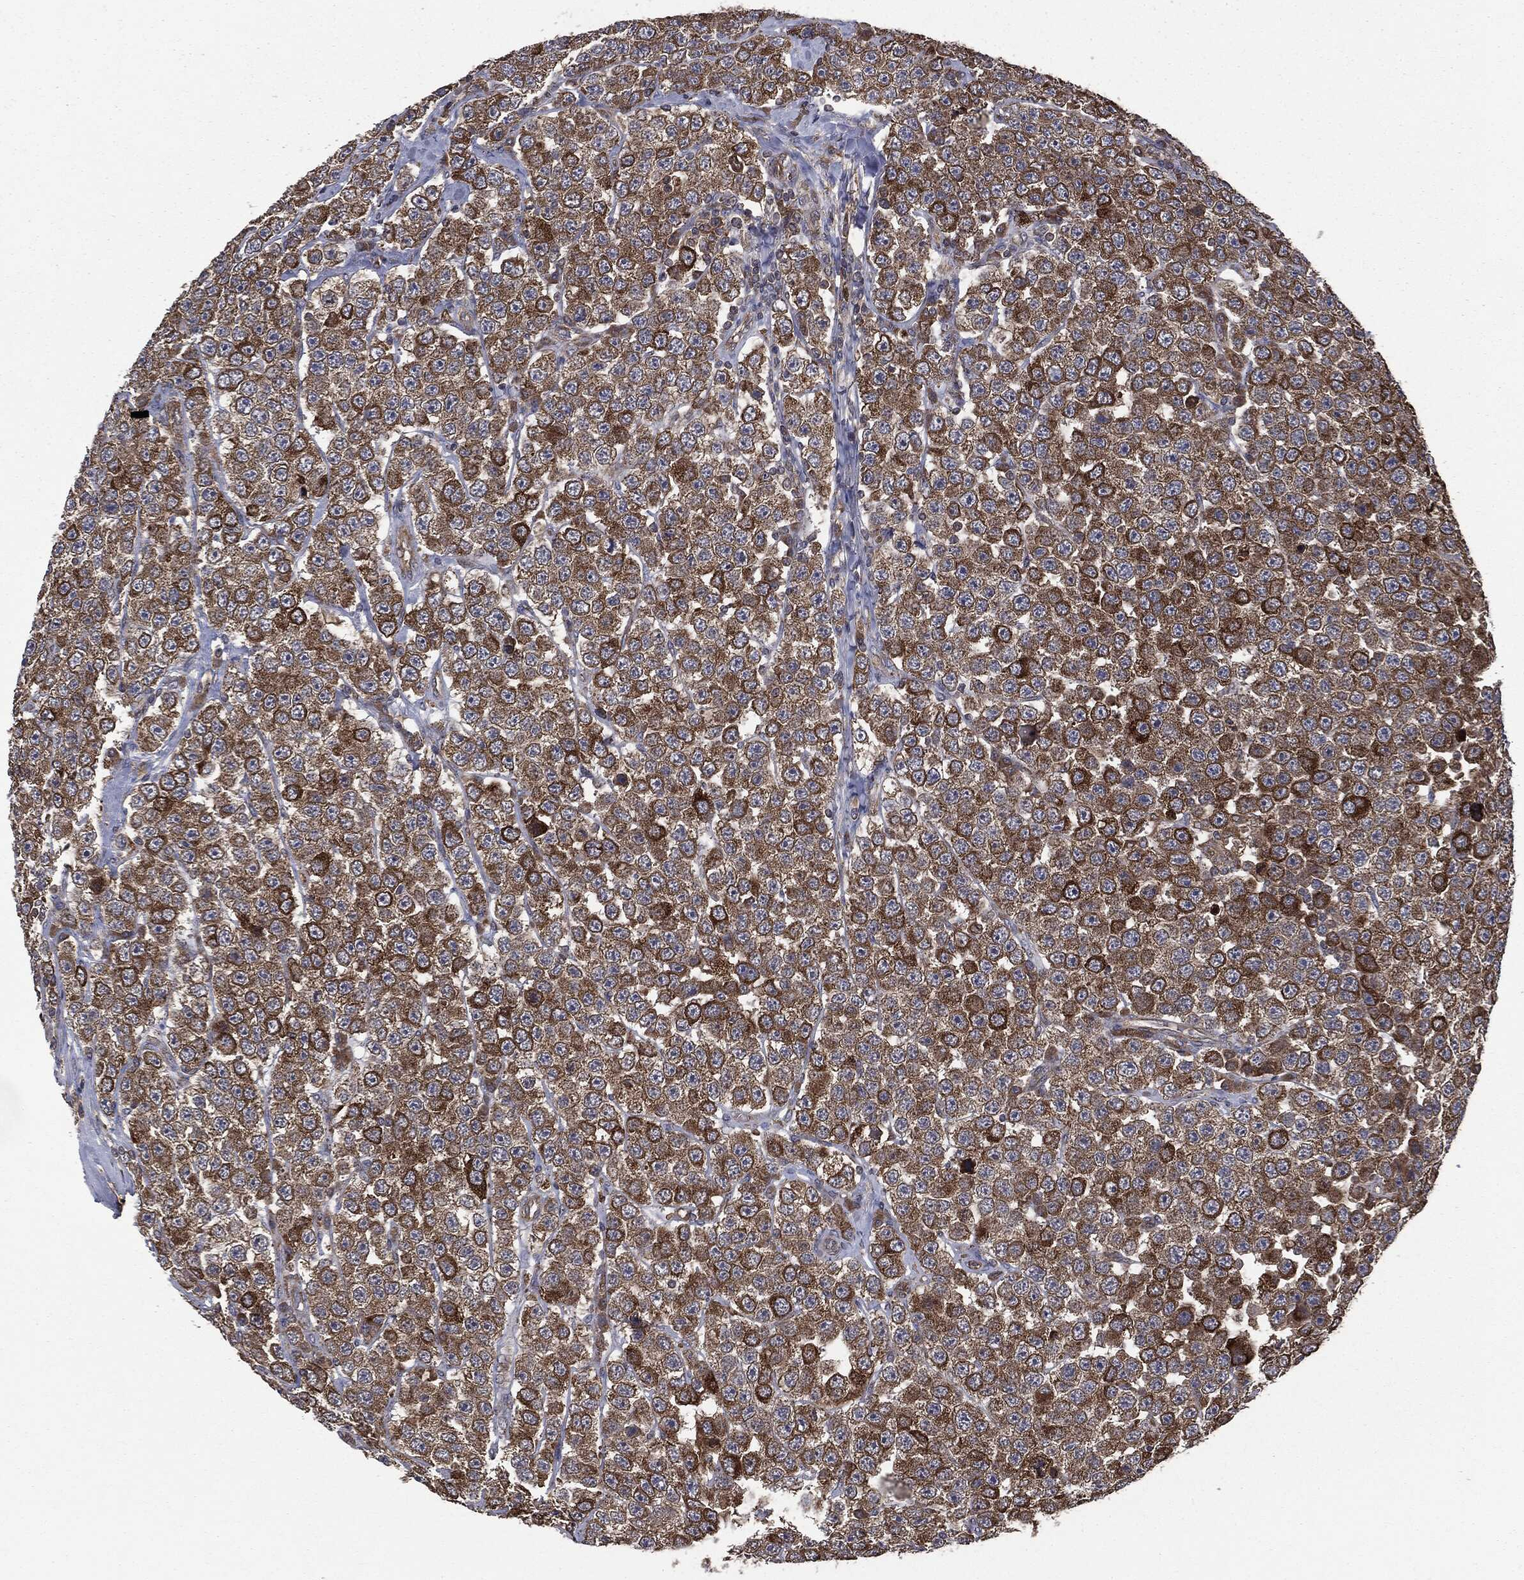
{"staining": {"intensity": "strong", "quantity": ">75%", "location": "cytoplasmic/membranous"}, "tissue": "testis cancer", "cell_type": "Tumor cells", "image_type": "cancer", "snomed": [{"axis": "morphology", "description": "Seminoma, NOS"}, {"axis": "topography", "description": "Testis"}], "caption": "IHC photomicrograph of neoplastic tissue: testis seminoma stained using IHC shows high levels of strong protein expression localized specifically in the cytoplasmic/membranous of tumor cells, appearing as a cytoplasmic/membranous brown color.", "gene": "PLOD3", "patient": {"sex": "male", "age": 28}}